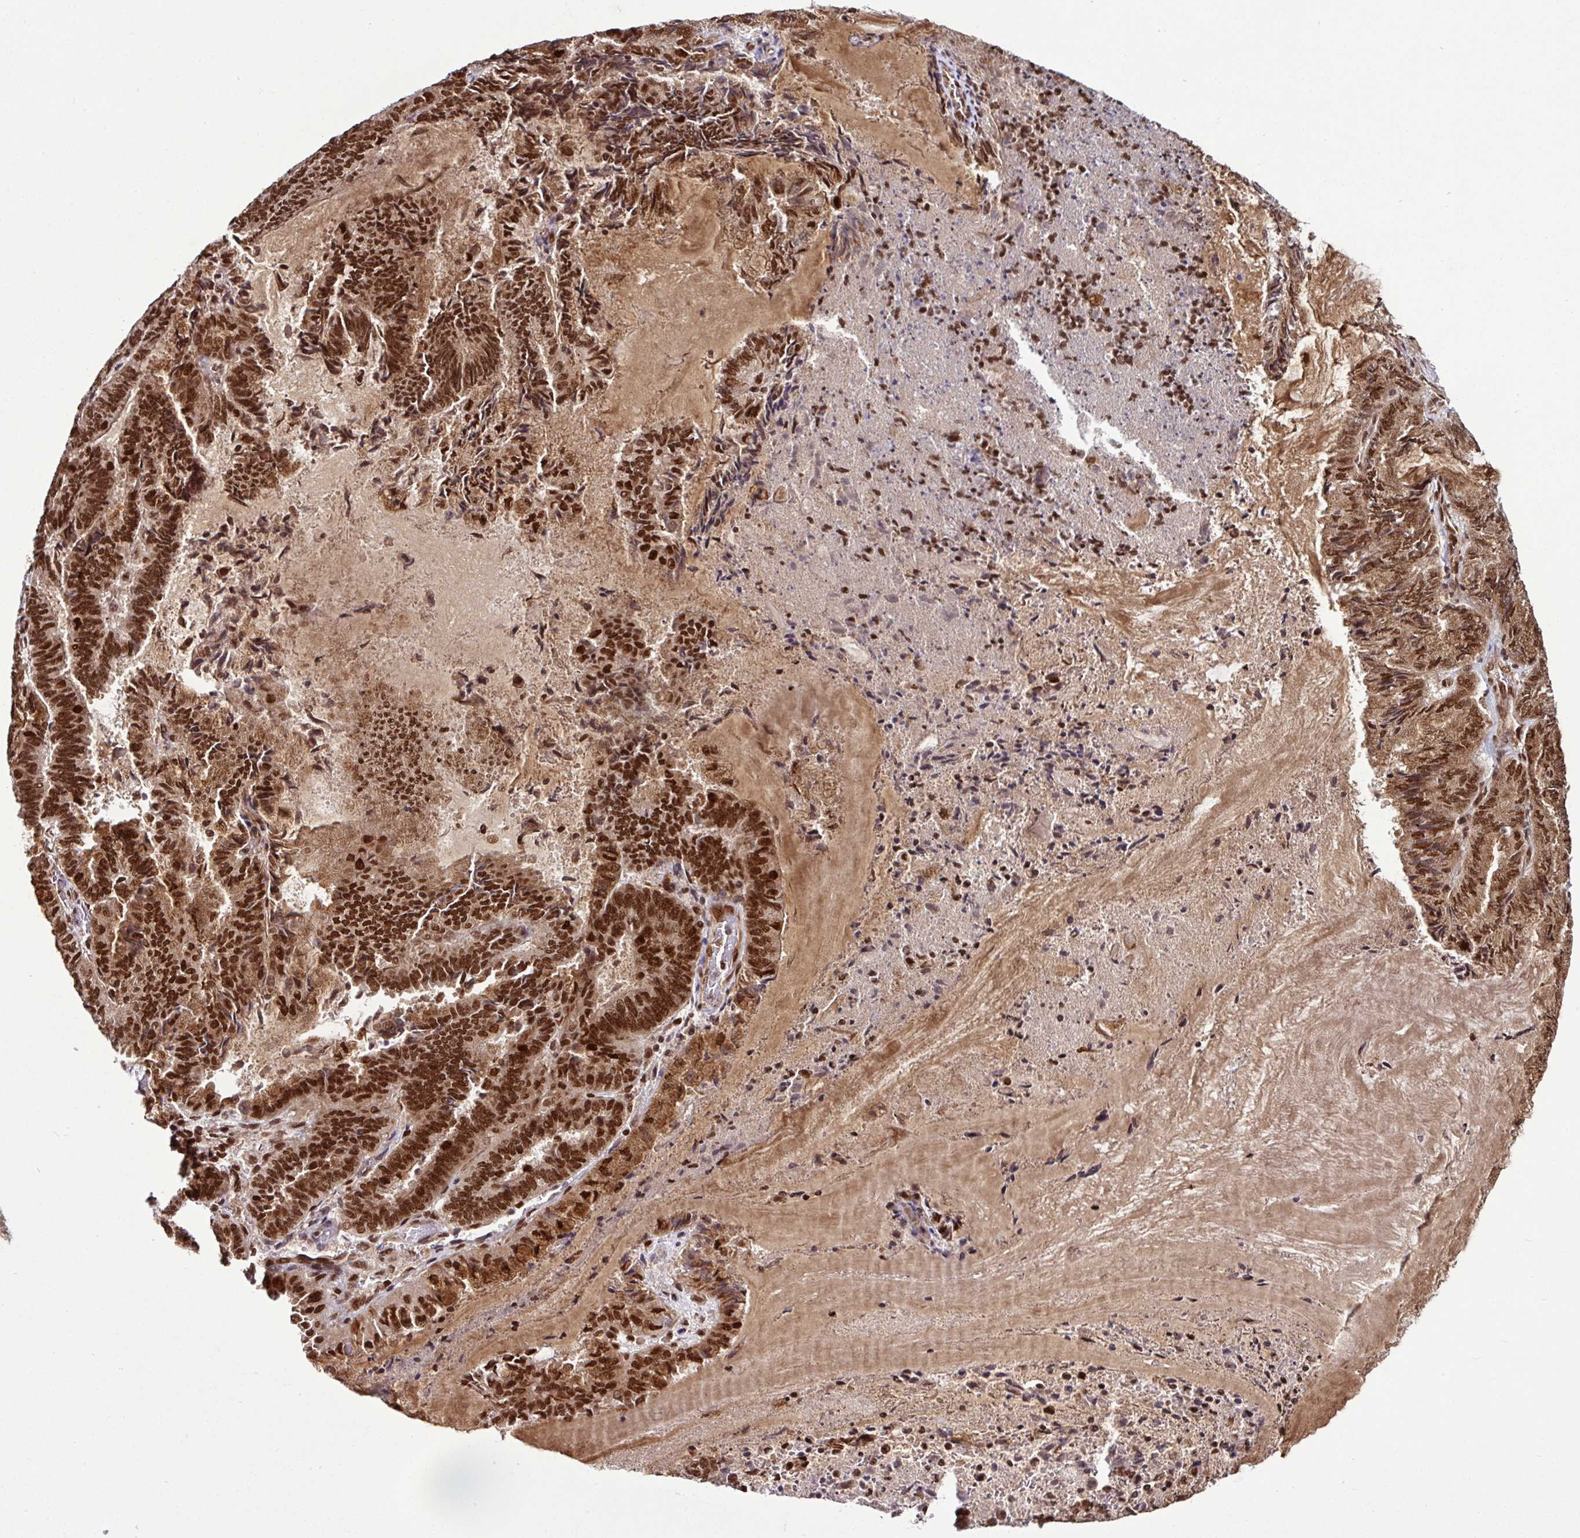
{"staining": {"intensity": "strong", "quantity": ">75%", "location": "nuclear"}, "tissue": "endometrial cancer", "cell_type": "Tumor cells", "image_type": "cancer", "snomed": [{"axis": "morphology", "description": "Adenocarcinoma, NOS"}, {"axis": "topography", "description": "Endometrium"}], "caption": "Adenocarcinoma (endometrial) stained with DAB (3,3'-diaminobenzidine) immunohistochemistry exhibits high levels of strong nuclear expression in approximately >75% of tumor cells.", "gene": "MORF4L2", "patient": {"sex": "female", "age": 80}}